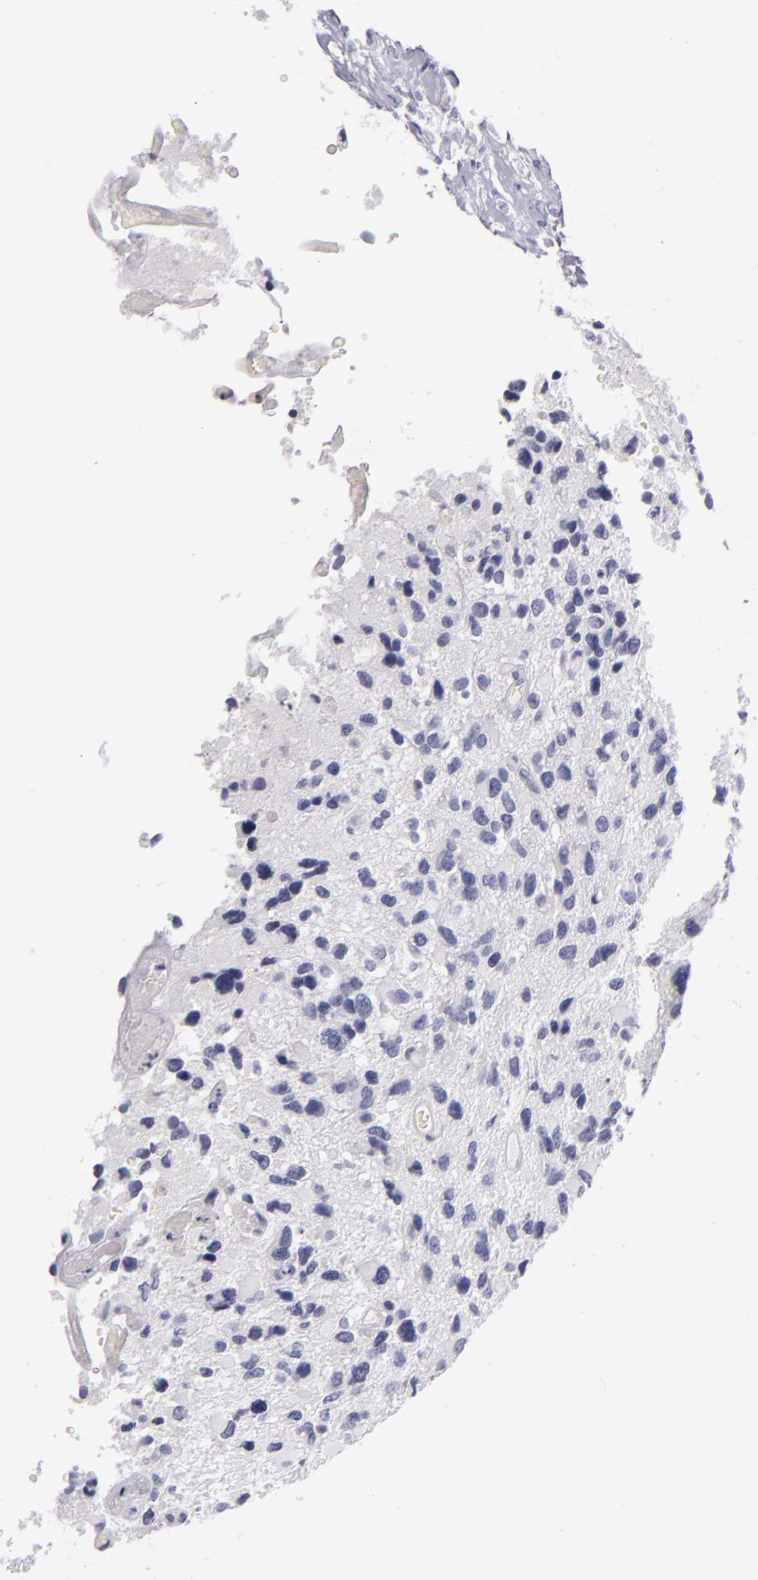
{"staining": {"intensity": "negative", "quantity": "none", "location": "none"}, "tissue": "glioma", "cell_type": "Tumor cells", "image_type": "cancer", "snomed": [{"axis": "morphology", "description": "Glioma, malignant, High grade"}, {"axis": "topography", "description": "Brain"}], "caption": "Glioma was stained to show a protein in brown. There is no significant positivity in tumor cells.", "gene": "CD48", "patient": {"sex": "male", "age": 69}}